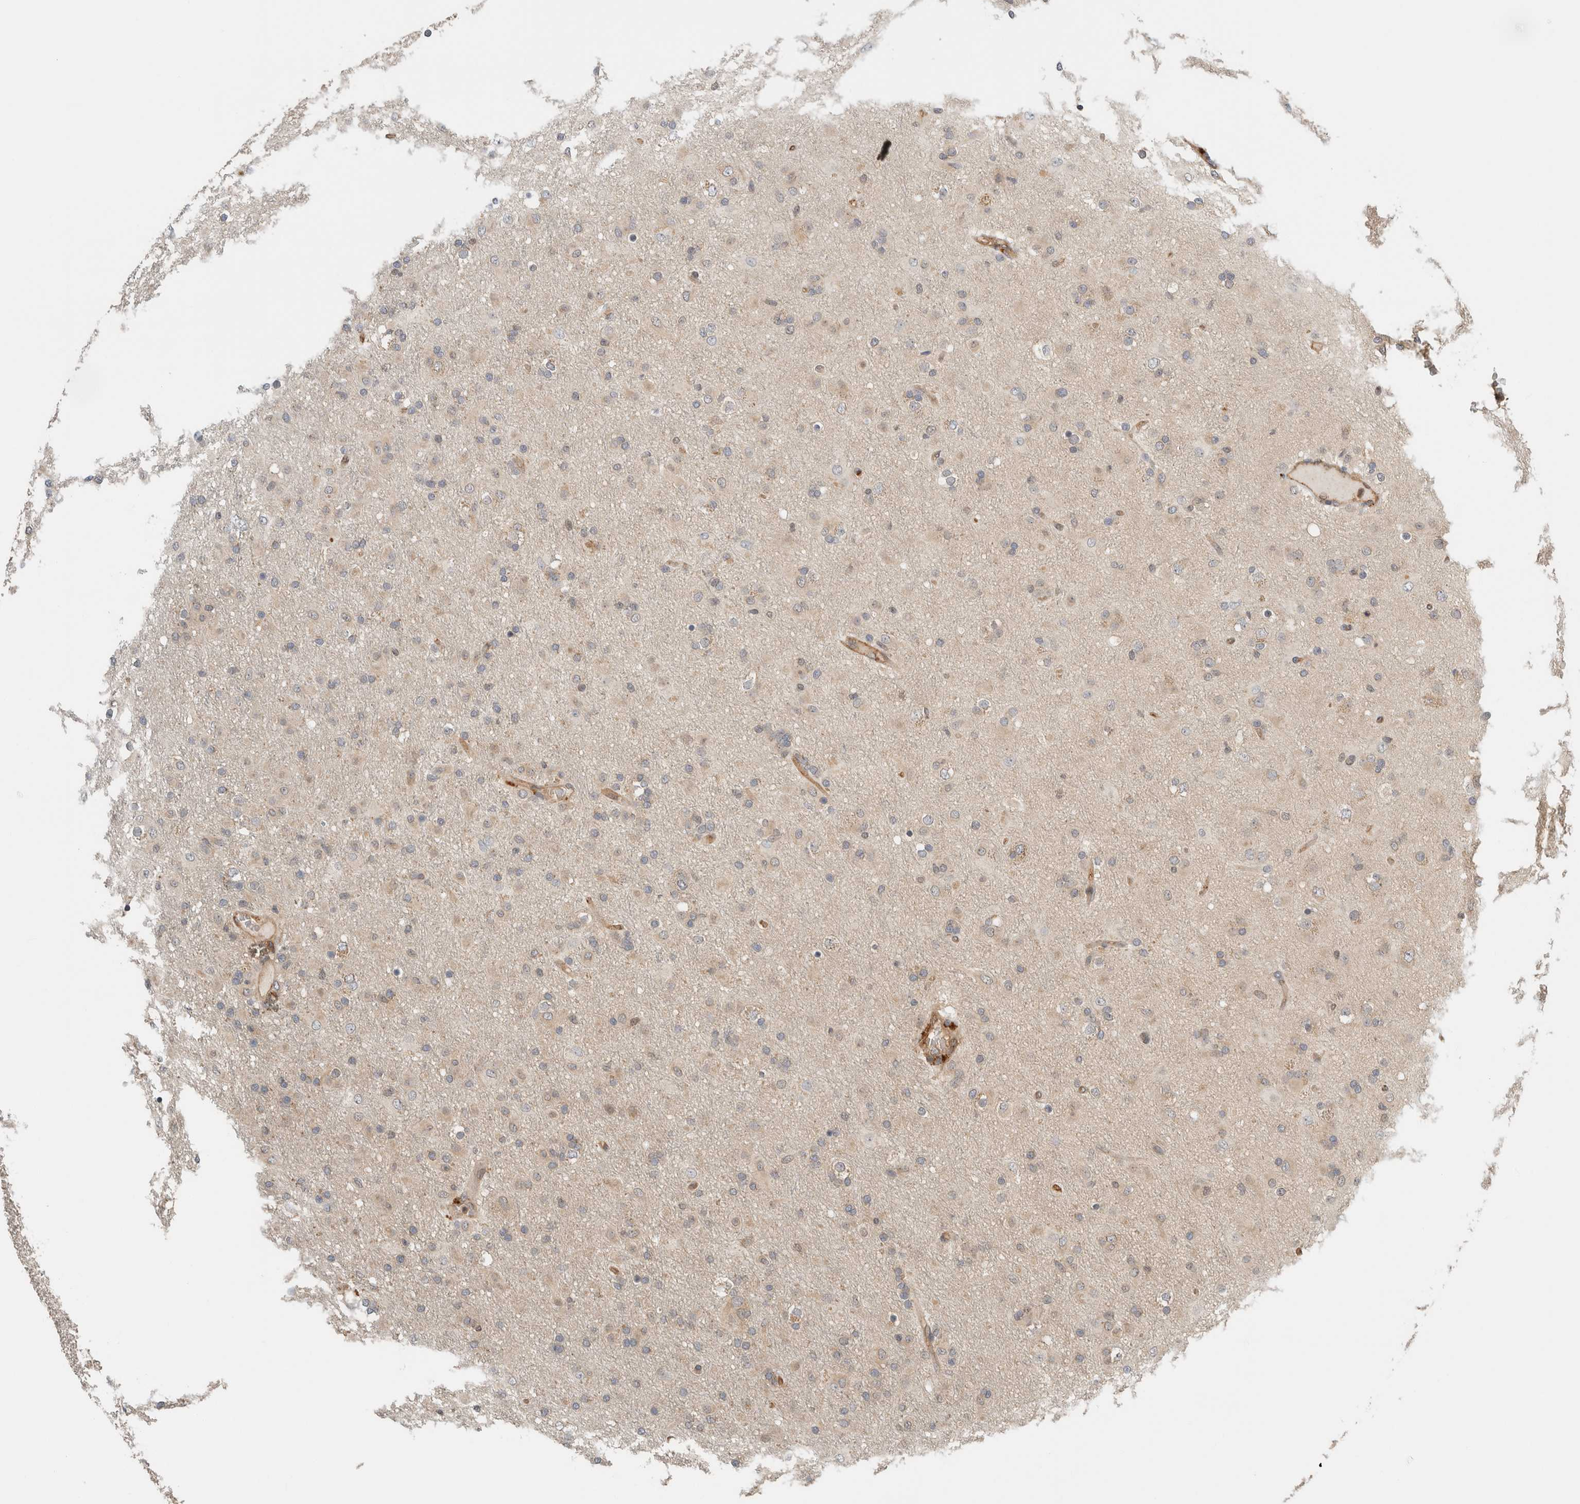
{"staining": {"intensity": "weak", "quantity": "<25%", "location": "cytoplasmic/membranous"}, "tissue": "glioma", "cell_type": "Tumor cells", "image_type": "cancer", "snomed": [{"axis": "morphology", "description": "Glioma, malignant, Low grade"}, {"axis": "topography", "description": "Brain"}], "caption": "This is a histopathology image of immunohistochemistry staining of malignant glioma (low-grade), which shows no expression in tumor cells. (DAB (3,3'-diaminobenzidine) immunohistochemistry, high magnification).", "gene": "PFDN4", "patient": {"sex": "male", "age": 65}}